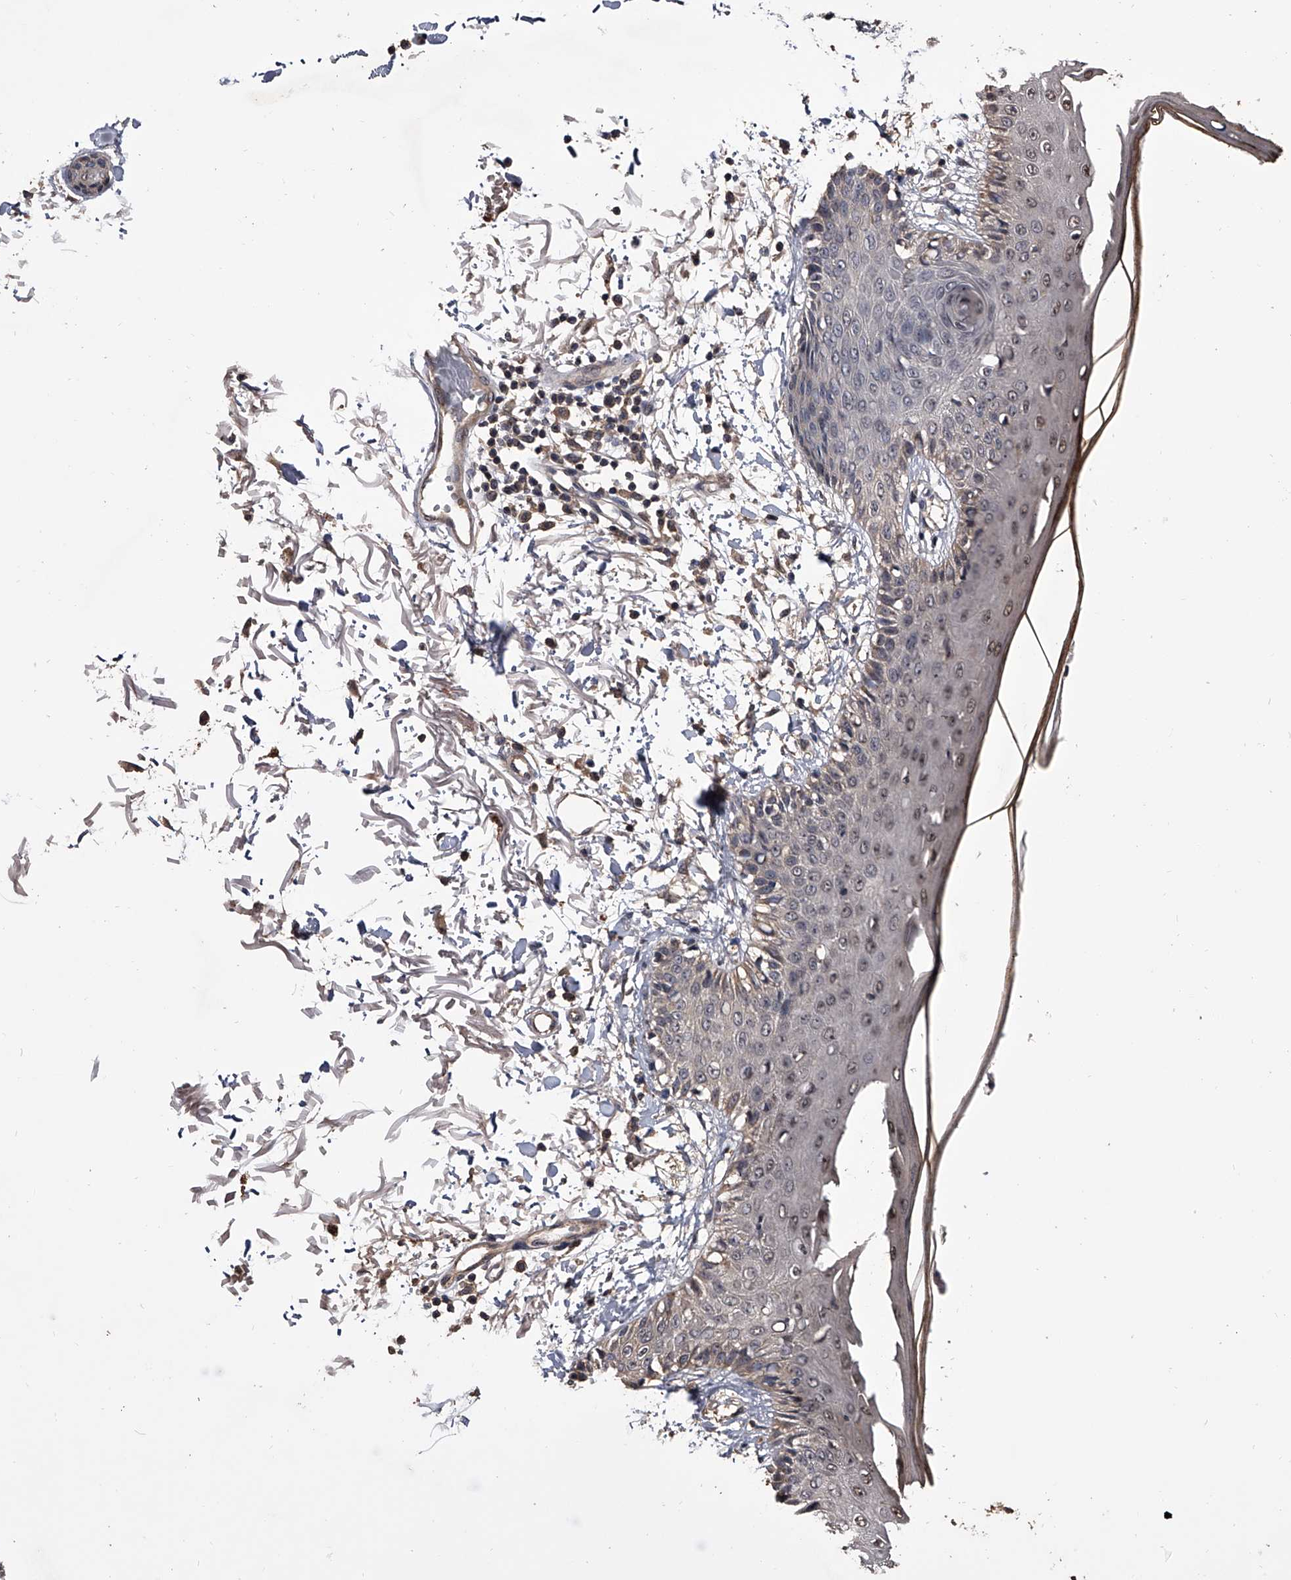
{"staining": {"intensity": "weak", "quantity": ">75%", "location": "cytoplasmic/membranous"}, "tissue": "skin", "cell_type": "Fibroblasts", "image_type": "normal", "snomed": [{"axis": "morphology", "description": "Normal tissue, NOS"}, {"axis": "morphology", "description": "Squamous cell carcinoma, NOS"}, {"axis": "topography", "description": "Skin"}, {"axis": "topography", "description": "Peripheral nerve tissue"}], "caption": "DAB (3,3'-diaminobenzidine) immunohistochemical staining of benign skin demonstrates weak cytoplasmic/membranous protein positivity in about >75% of fibroblasts. Nuclei are stained in blue.", "gene": "EFCAB7", "patient": {"sex": "male", "age": 83}}